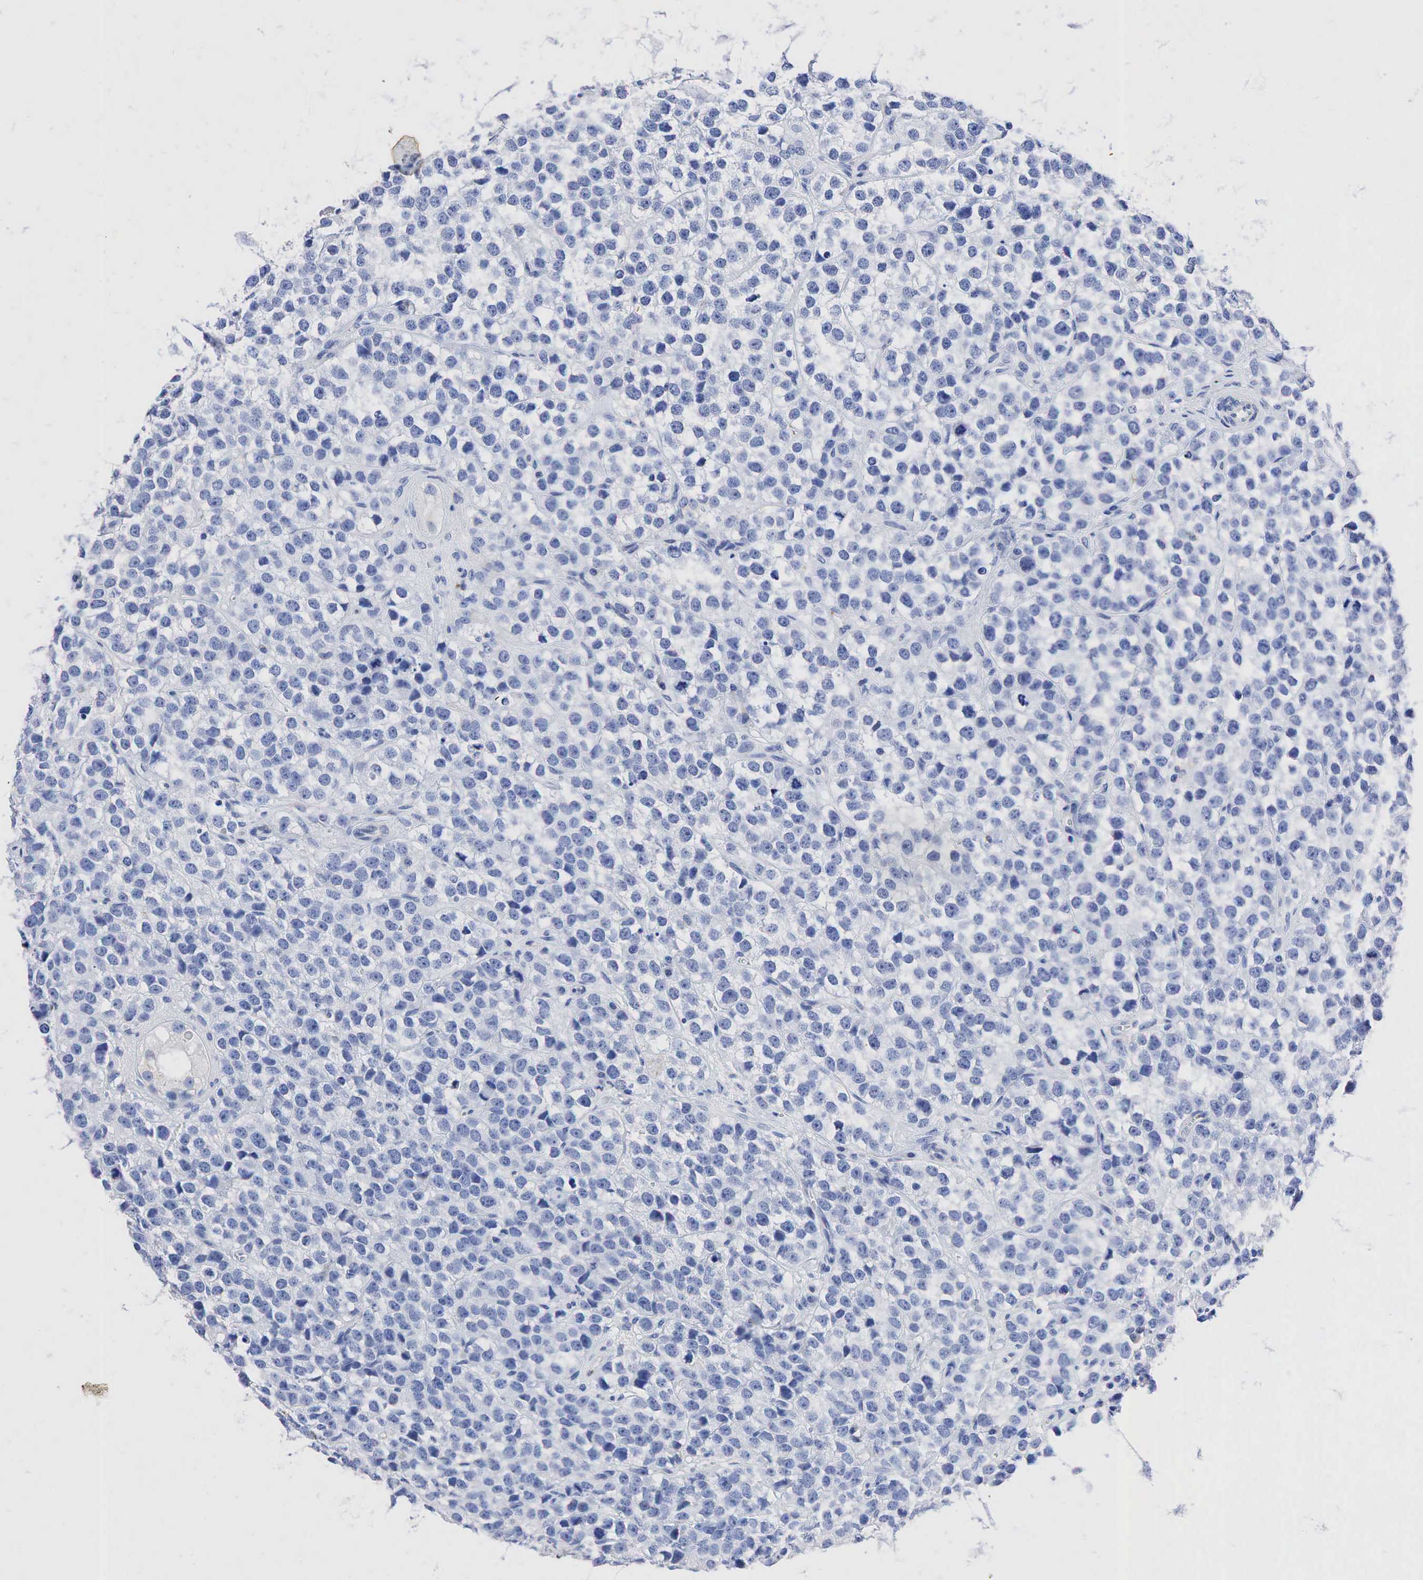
{"staining": {"intensity": "negative", "quantity": "none", "location": "none"}, "tissue": "testis cancer", "cell_type": "Tumor cells", "image_type": "cancer", "snomed": [{"axis": "morphology", "description": "Seminoma, NOS"}, {"axis": "topography", "description": "Testis"}], "caption": "This is a micrograph of IHC staining of testis cancer (seminoma), which shows no expression in tumor cells. Brightfield microscopy of IHC stained with DAB (brown) and hematoxylin (blue), captured at high magnification.", "gene": "SYP", "patient": {"sex": "male", "age": 25}}